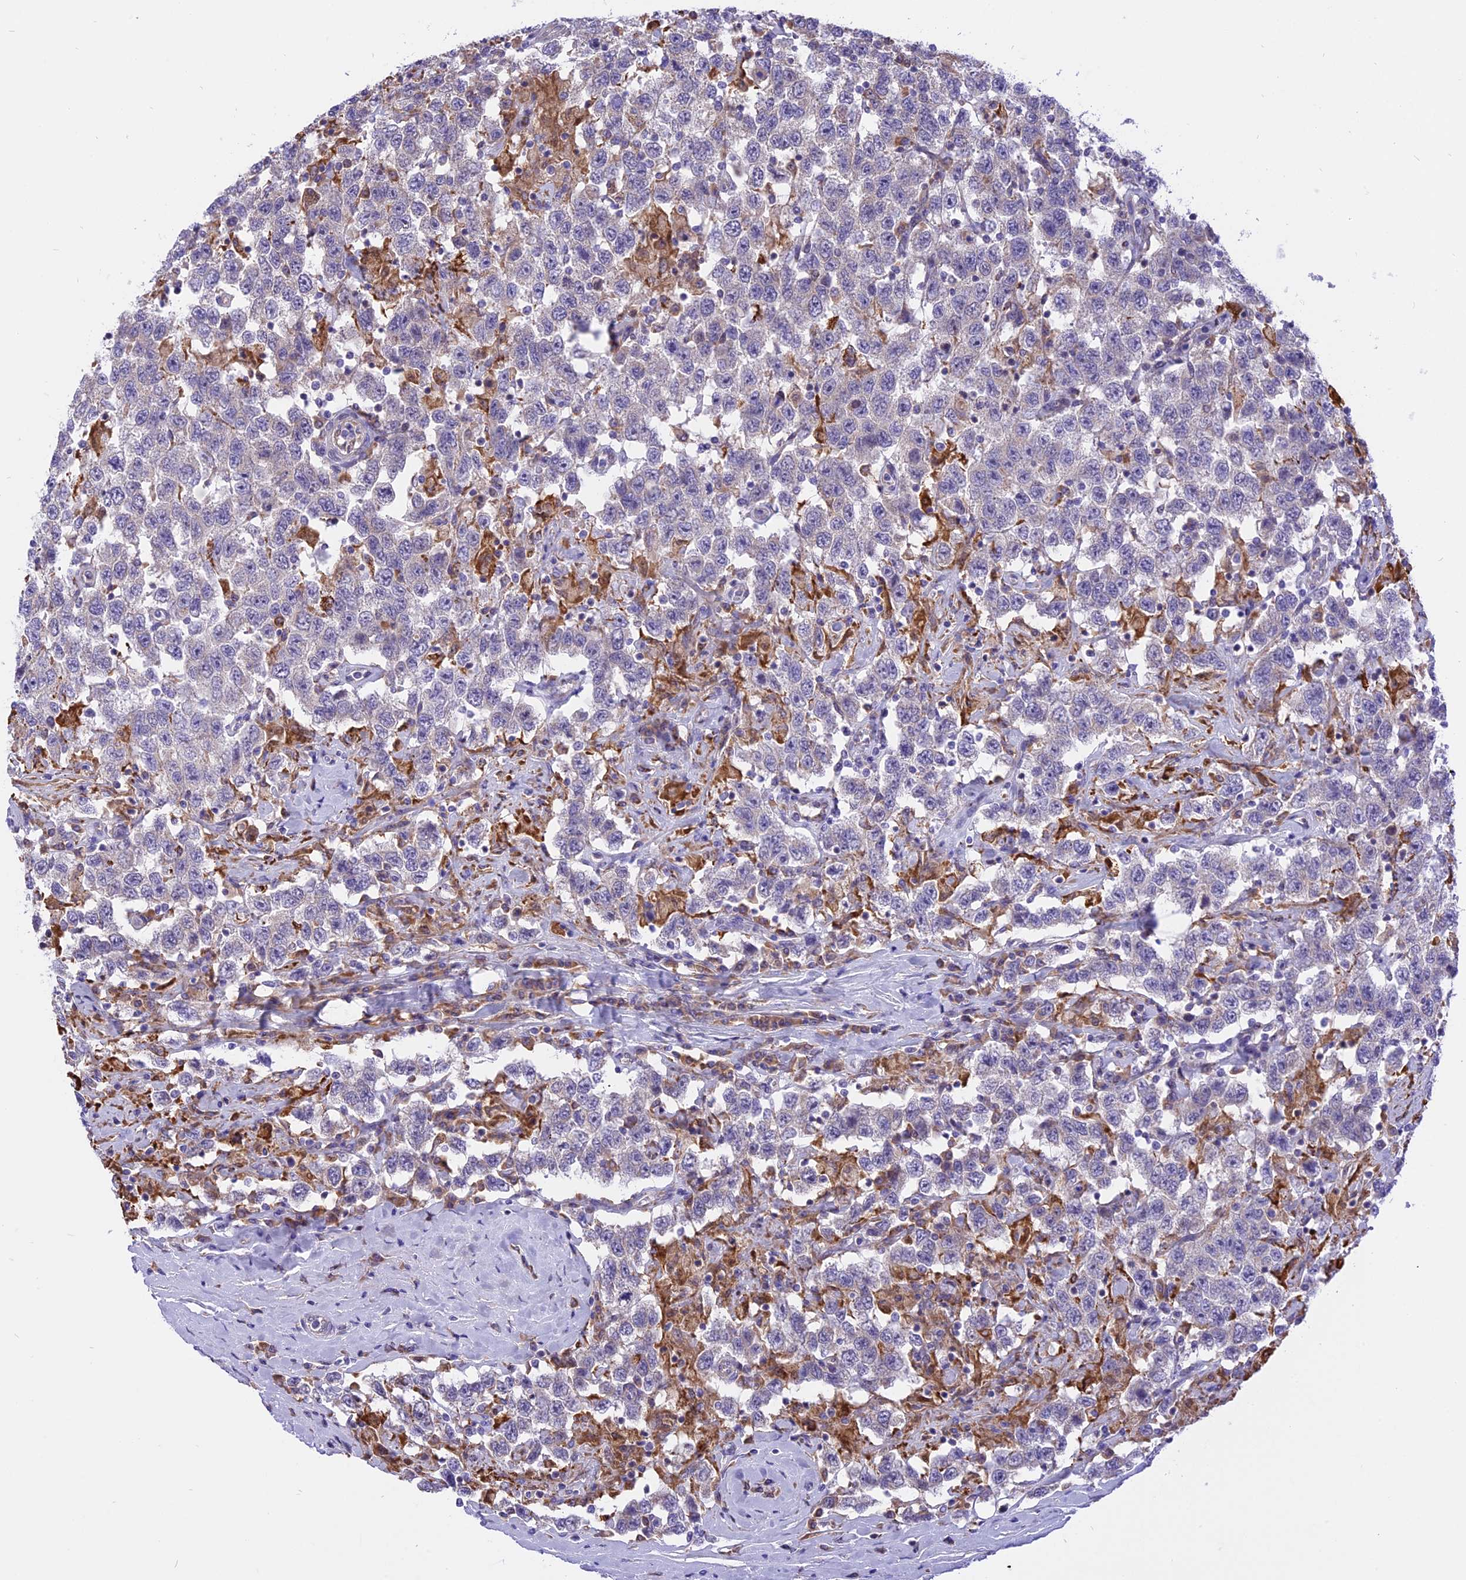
{"staining": {"intensity": "negative", "quantity": "none", "location": "none"}, "tissue": "testis cancer", "cell_type": "Tumor cells", "image_type": "cancer", "snomed": [{"axis": "morphology", "description": "Seminoma, NOS"}, {"axis": "topography", "description": "Testis"}], "caption": "The immunohistochemistry image has no significant expression in tumor cells of testis cancer tissue.", "gene": "ARMCX6", "patient": {"sex": "male", "age": 41}}